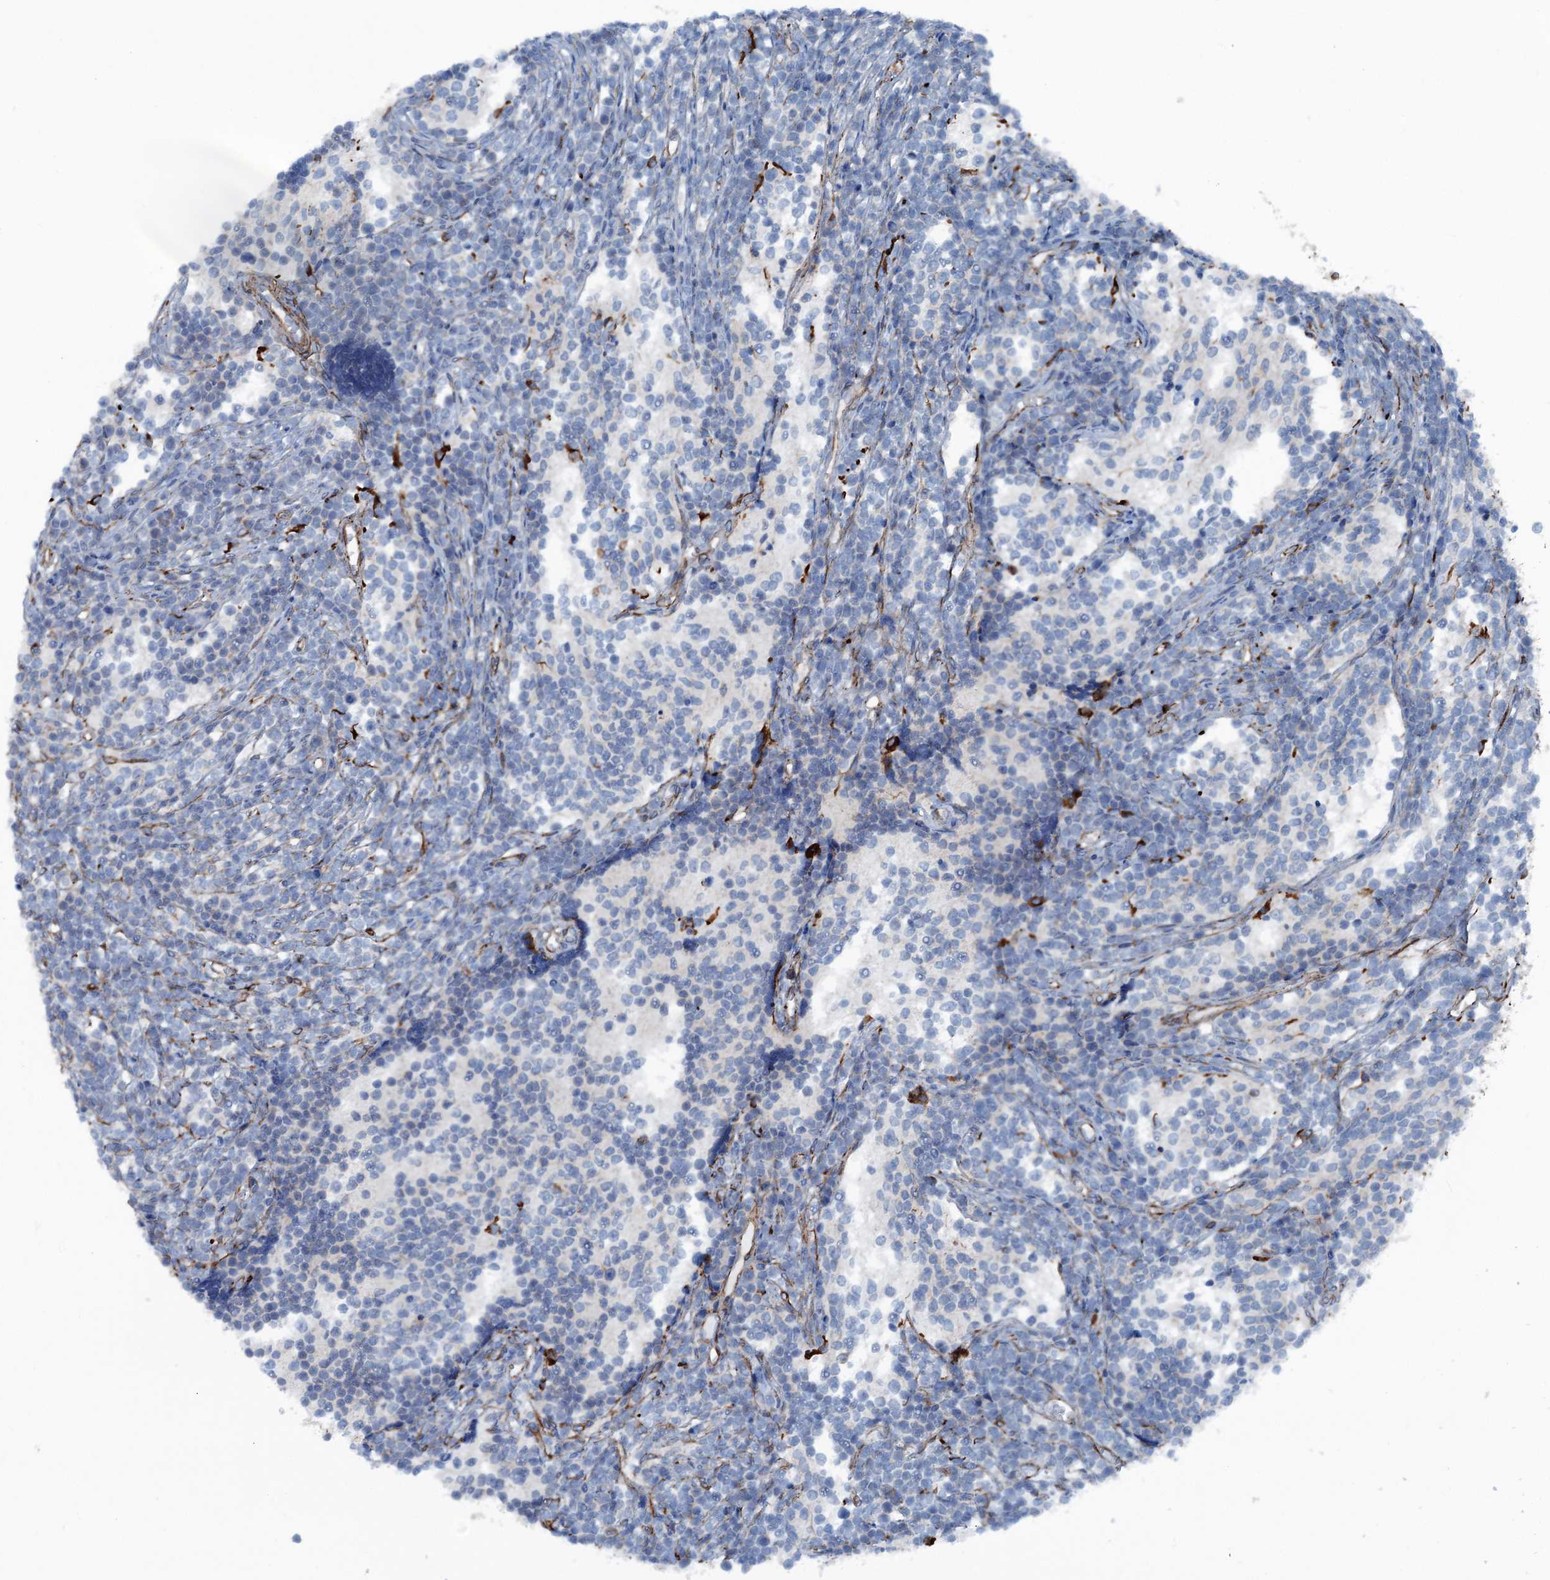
{"staining": {"intensity": "negative", "quantity": "none", "location": "none"}, "tissue": "glioma", "cell_type": "Tumor cells", "image_type": "cancer", "snomed": [{"axis": "morphology", "description": "Glioma, malignant, Low grade"}, {"axis": "topography", "description": "Brain"}], "caption": "Immunohistochemical staining of human glioma displays no significant positivity in tumor cells. (DAB (3,3'-diaminobenzidine) immunohistochemistry, high magnification).", "gene": "CALCOCO1", "patient": {"sex": "female", "age": 1}}